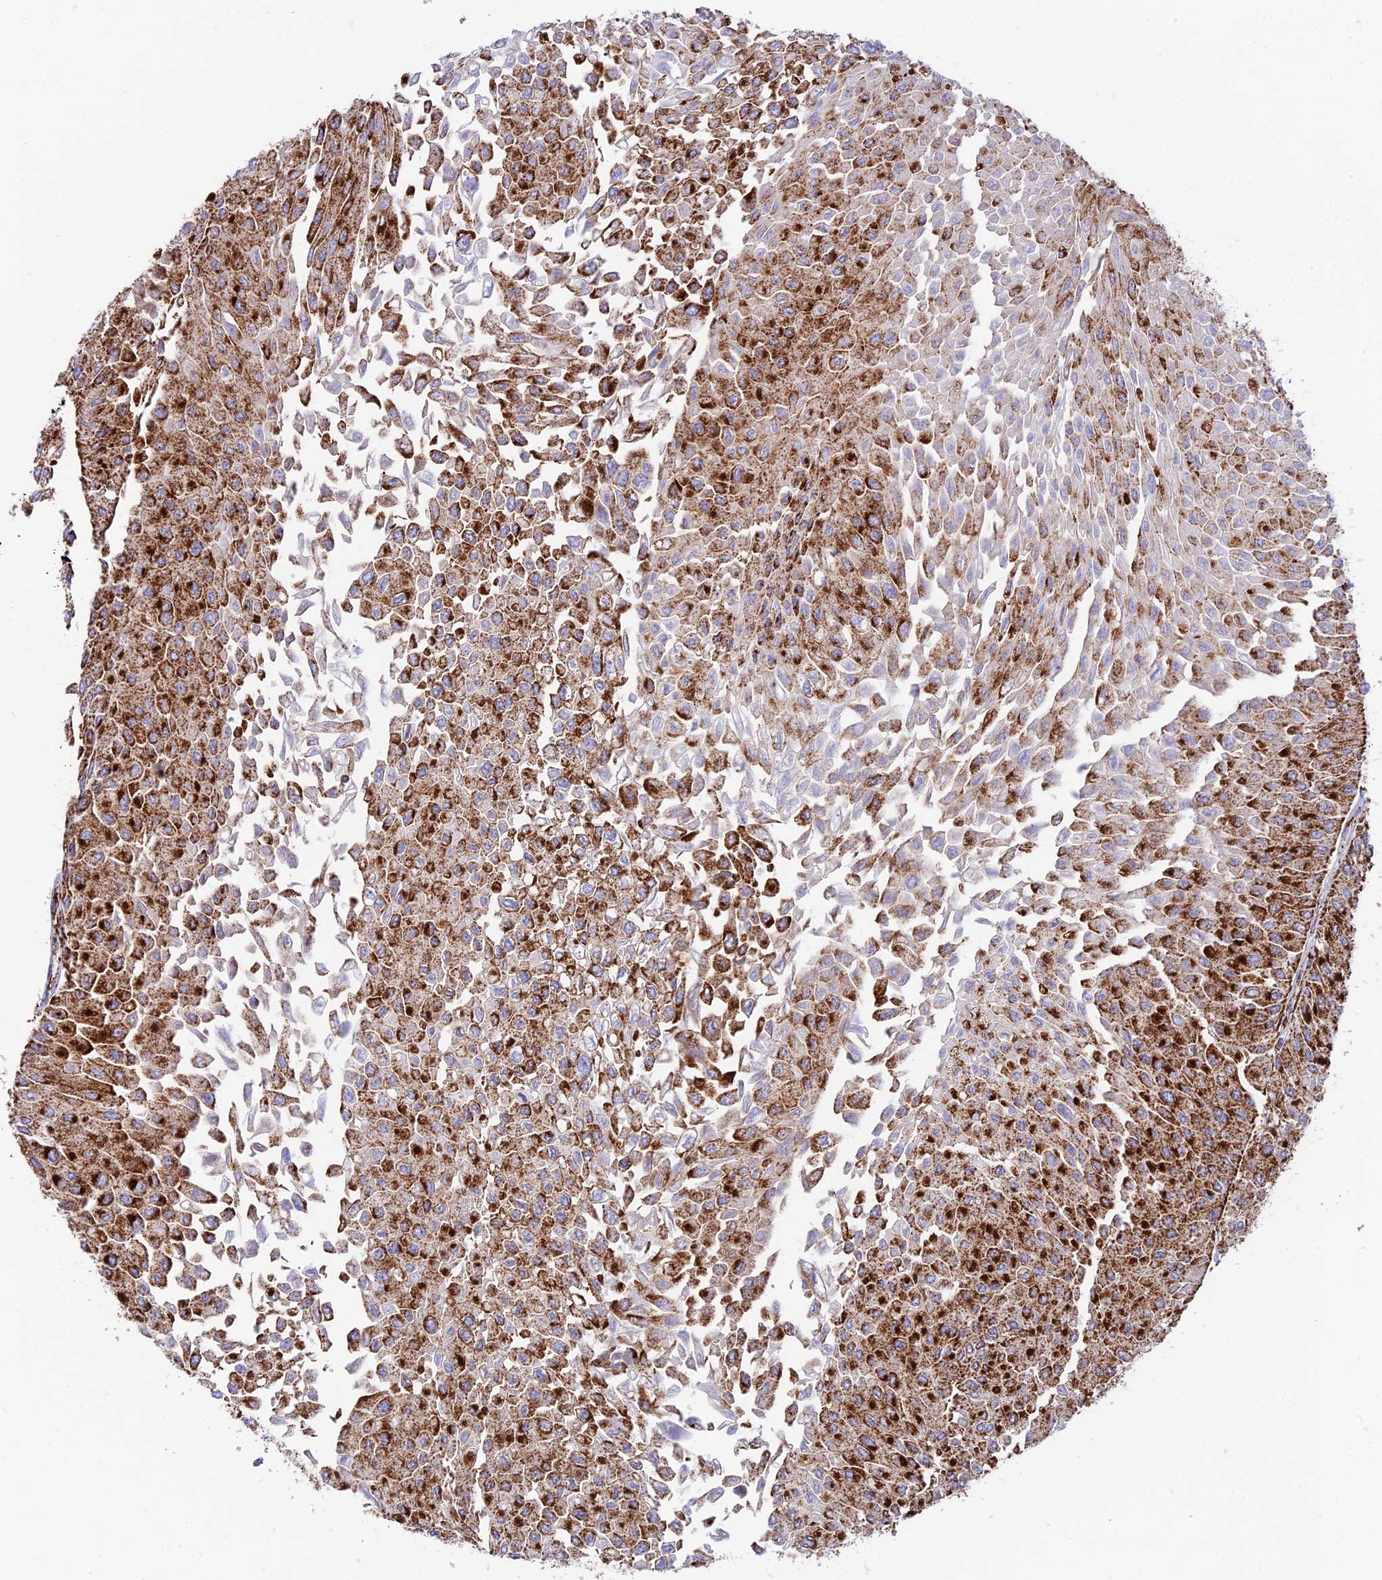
{"staining": {"intensity": "strong", "quantity": ">75%", "location": "cytoplasmic/membranous"}, "tissue": "urothelial cancer", "cell_type": "Tumor cells", "image_type": "cancer", "snomed": [{"axis": "morphology", "description": "Urothelial carcinoma, Low grade"}, {"axis": "topography", "description": "Urinary bladder"}], "caption": "Urothelial carcinoma (low-grade) tissue displays strong cytoplasmic/membranous positivity in approximately >75% of tumor cells", "gene": "CHCHD3", "patient": {"sex": "male", "age": 67}}